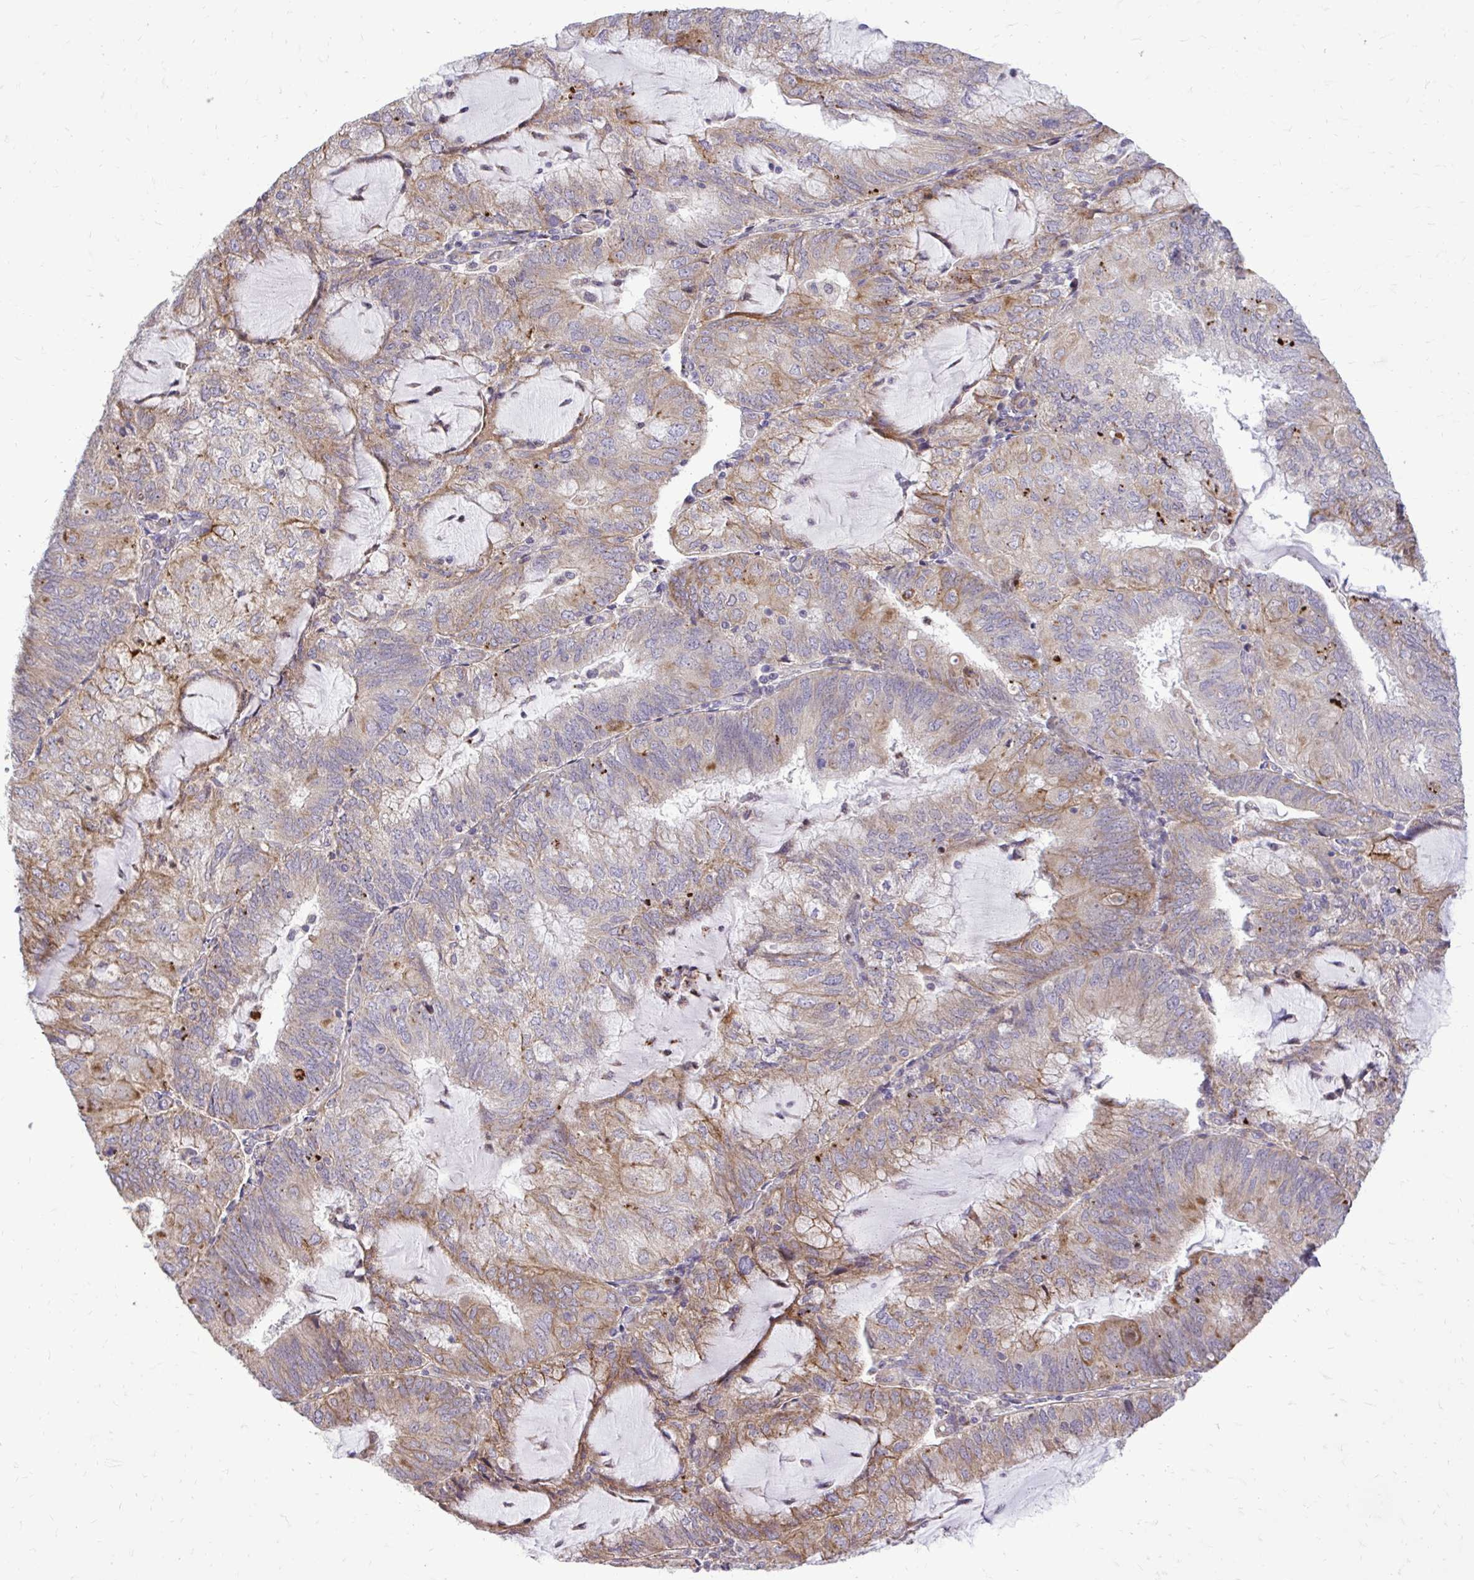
{"staining": {"intensity": "moderate", "quantity": ">75%", "location": "cytoplasmic/membranous"}, "tissue": "endometrial cancer", "cell_type": "Tumor cells", "image_type": "cancer", "snomed": [{"axis": "morphology", "description": "Adenocarcinoma, NOS"}, {"axis": "topography", "description": "Endometrium"}], "caption": "Immunohistochemical staining of human endometrial adenocarcinoma displays medium levels of moderate cytoplasmic/membranous protein staining in about >75% of tumor cells. The staining was performed using DAB (3,3'-diaminobenzidine) to visualize the protein expression in brown, while the nuclei were stained in blue with hematoxylin (Magnification: 20x).", "gene": "ABCC3", "patient": {"sex": "female", "age": 81}}